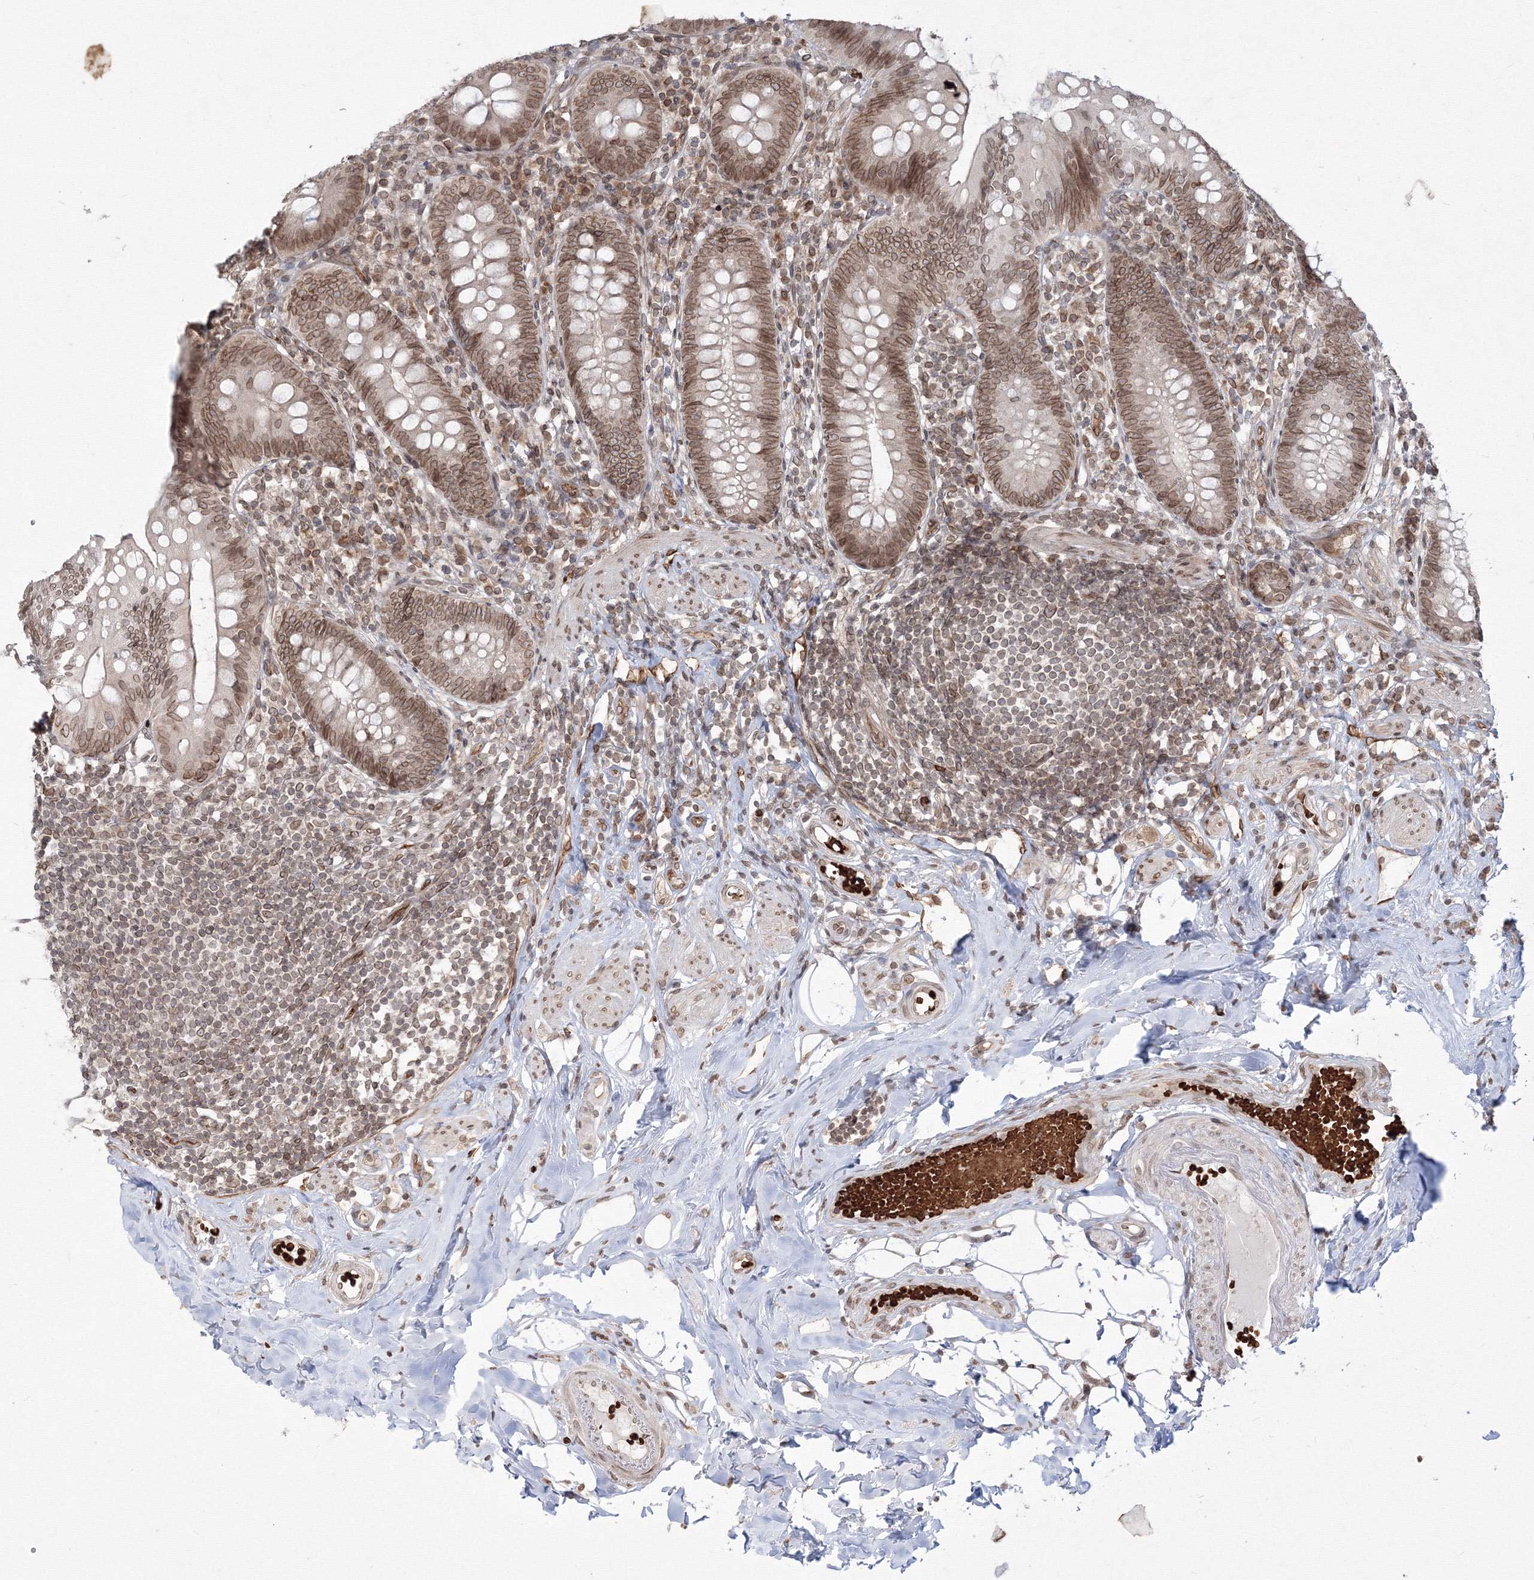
{"staining": {"intensity": "moderate", "quantity": ">75%", "location": "cytoplasmic/membranous,nuclear"}, "tissue": "appendix", "cell_type": "Glandular cells", "image_type": "normal", "snomed": [{"axis": "morphology", "description": "Normal tissue, NOS"}, {"axis": "topography", "description": "Appendix"}], "caption": "Brown immunohistochemical staining in benign human appendix demonstrates moderate cytoplasmic/membranous,nuclear expression in about >75% of glandular cells.", "gene": "DNAJB2", "patient": {"sex": "female", "age": 62}}